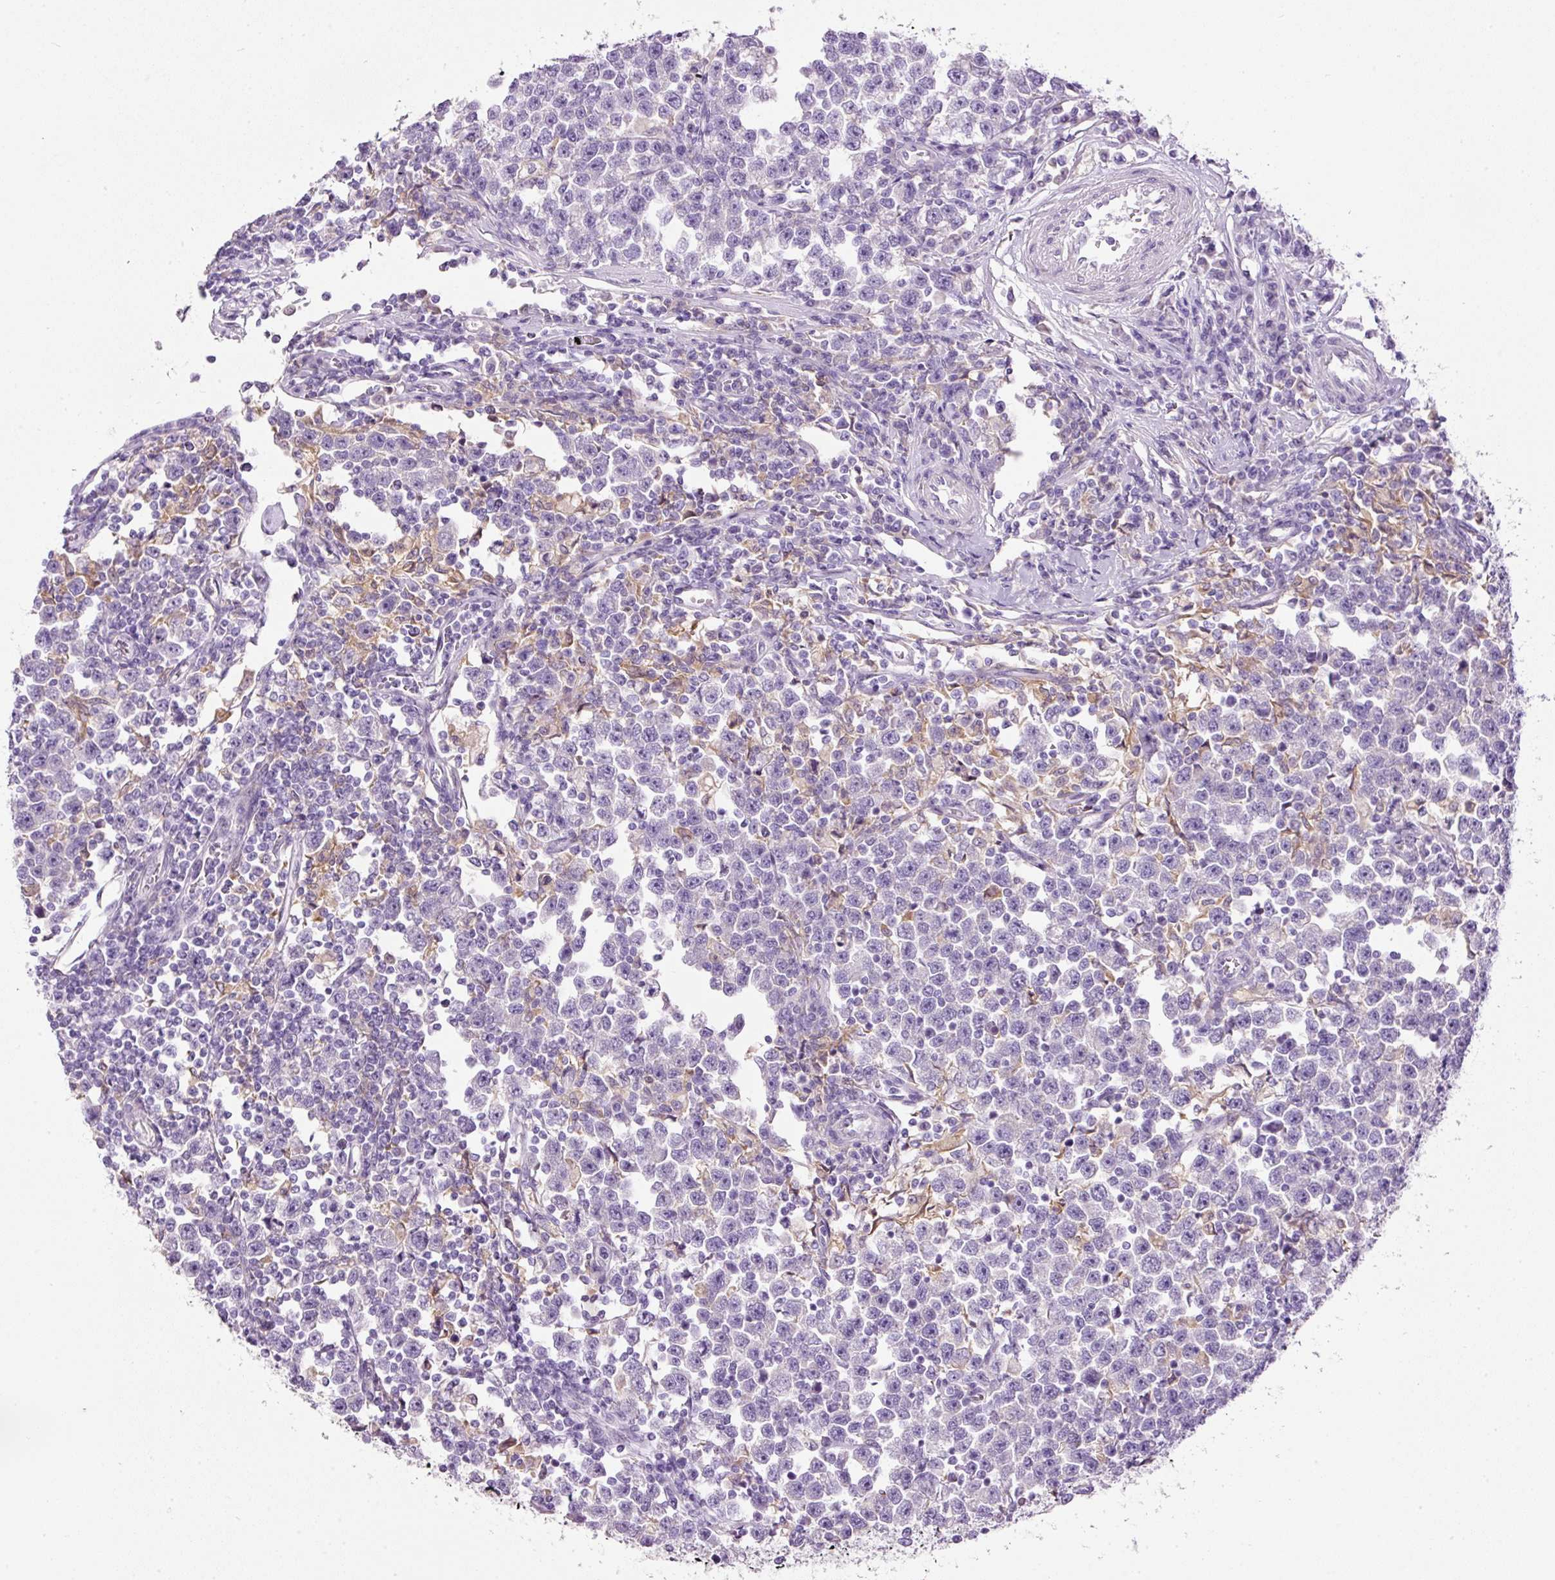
{"staining": {"intensity": "negative", "quantity": "none", "location": "none"}, "tissue": "testis cancer", "cell_type": "Tumor cells", "image_type": "cancer", "snomed": [{"axis": "morphology", "description": "Seminoma, NOS"}, {"axis": "topography", "description": "Testis"}], "caption": "Testis cancer (seminoma) stained for a protein using IHC displays no positivity tumor cells.", "gene": "SRC", "patient": {"sex": "male", "age": 43}}